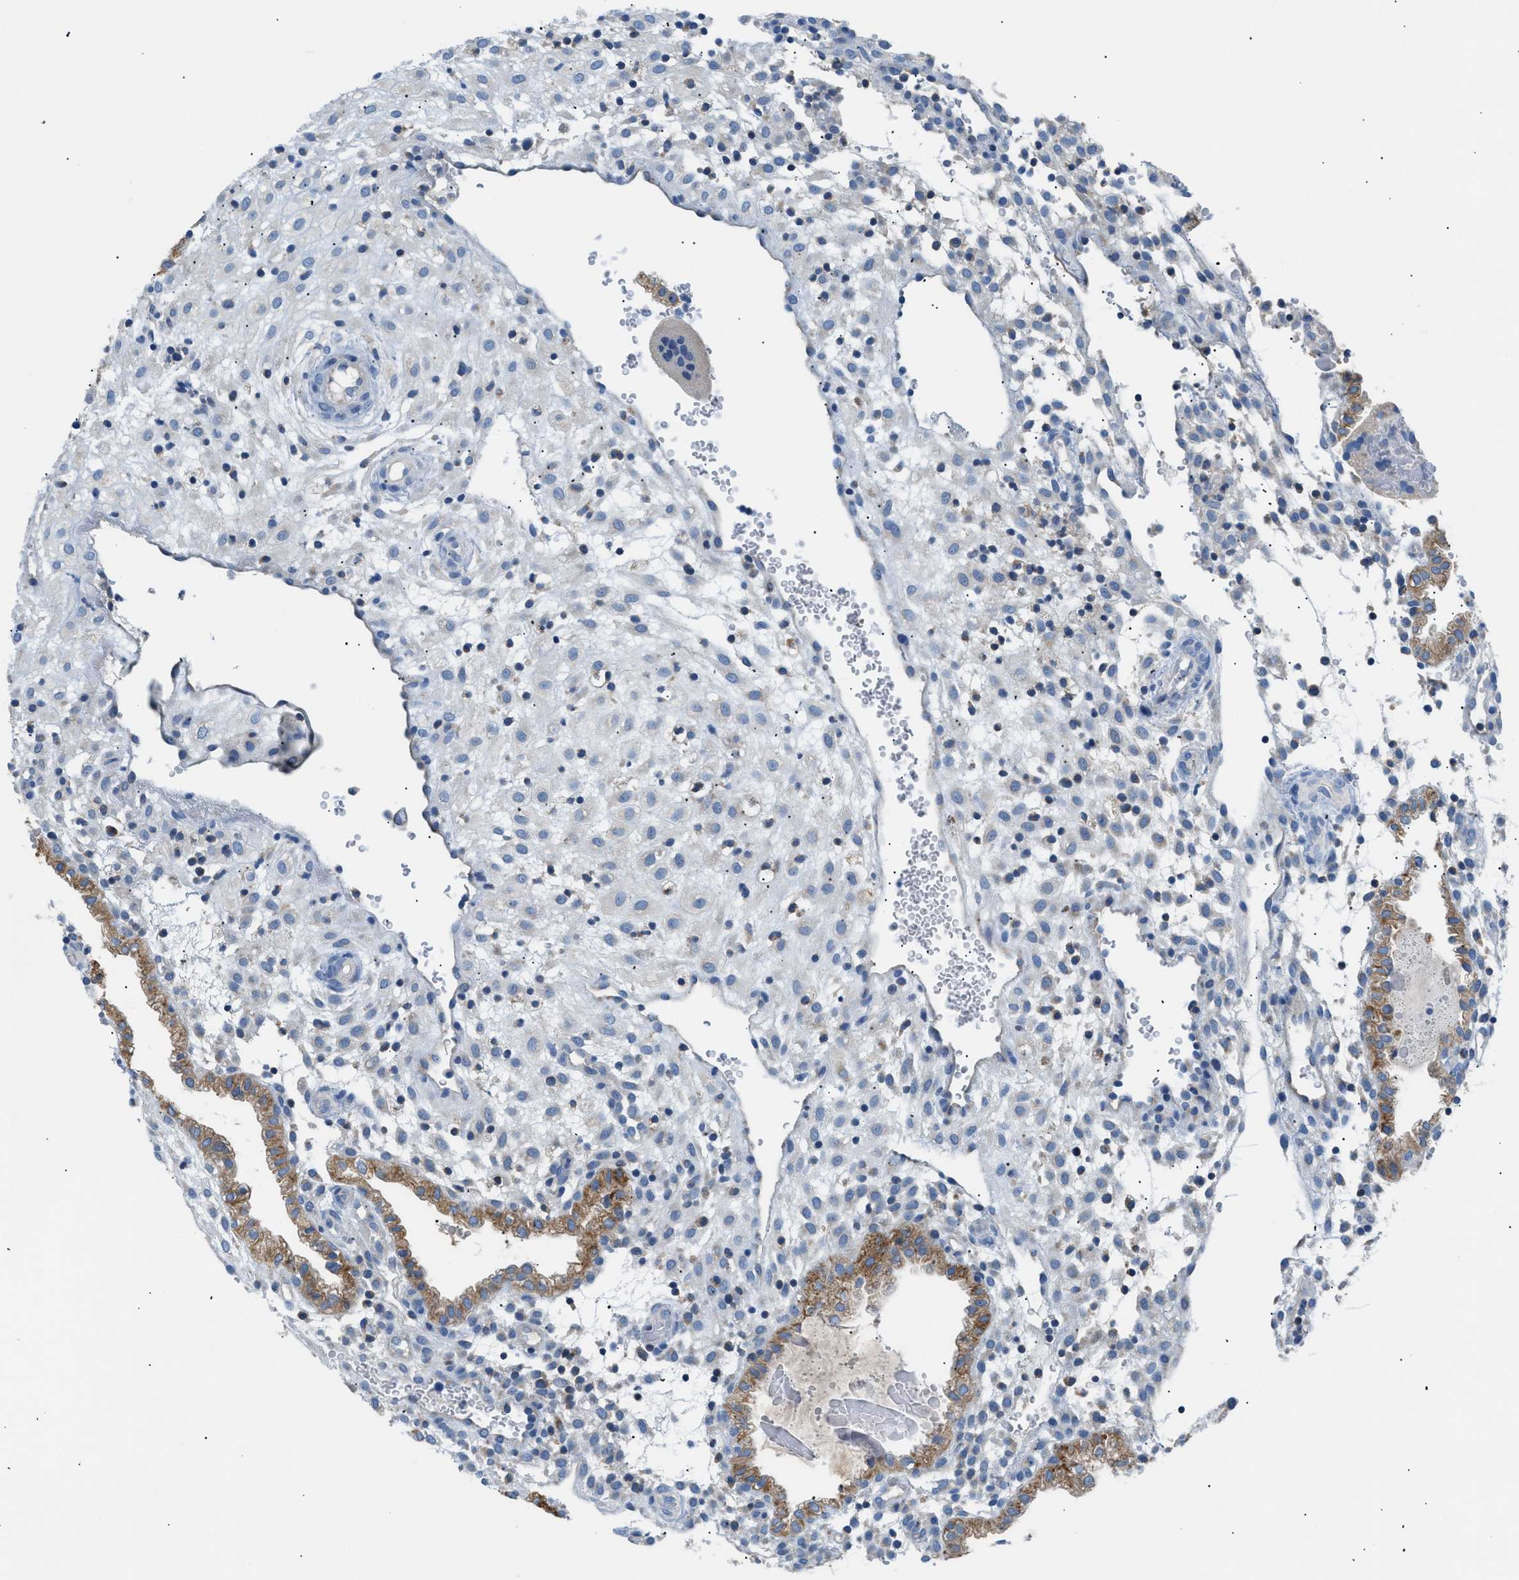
{"staining": {"intensity": "negative", "quantity": "none", "location": "none"}, "tissue": "placenta", "cell_type": "Decidual cells", "image_type": "normal", "snomed": [{"axis": "morphology", "description": "Normal tissue, NOS"}, {"axis": "topography", "description": "Placenta"}], "caption": "This is an immunohistochemistry (IHC) photomicrograph of normal human placenta. There is no positivity in decidual cells.", "gene": "ILDR1", "patient": {"sex": "female", "age": 18}}